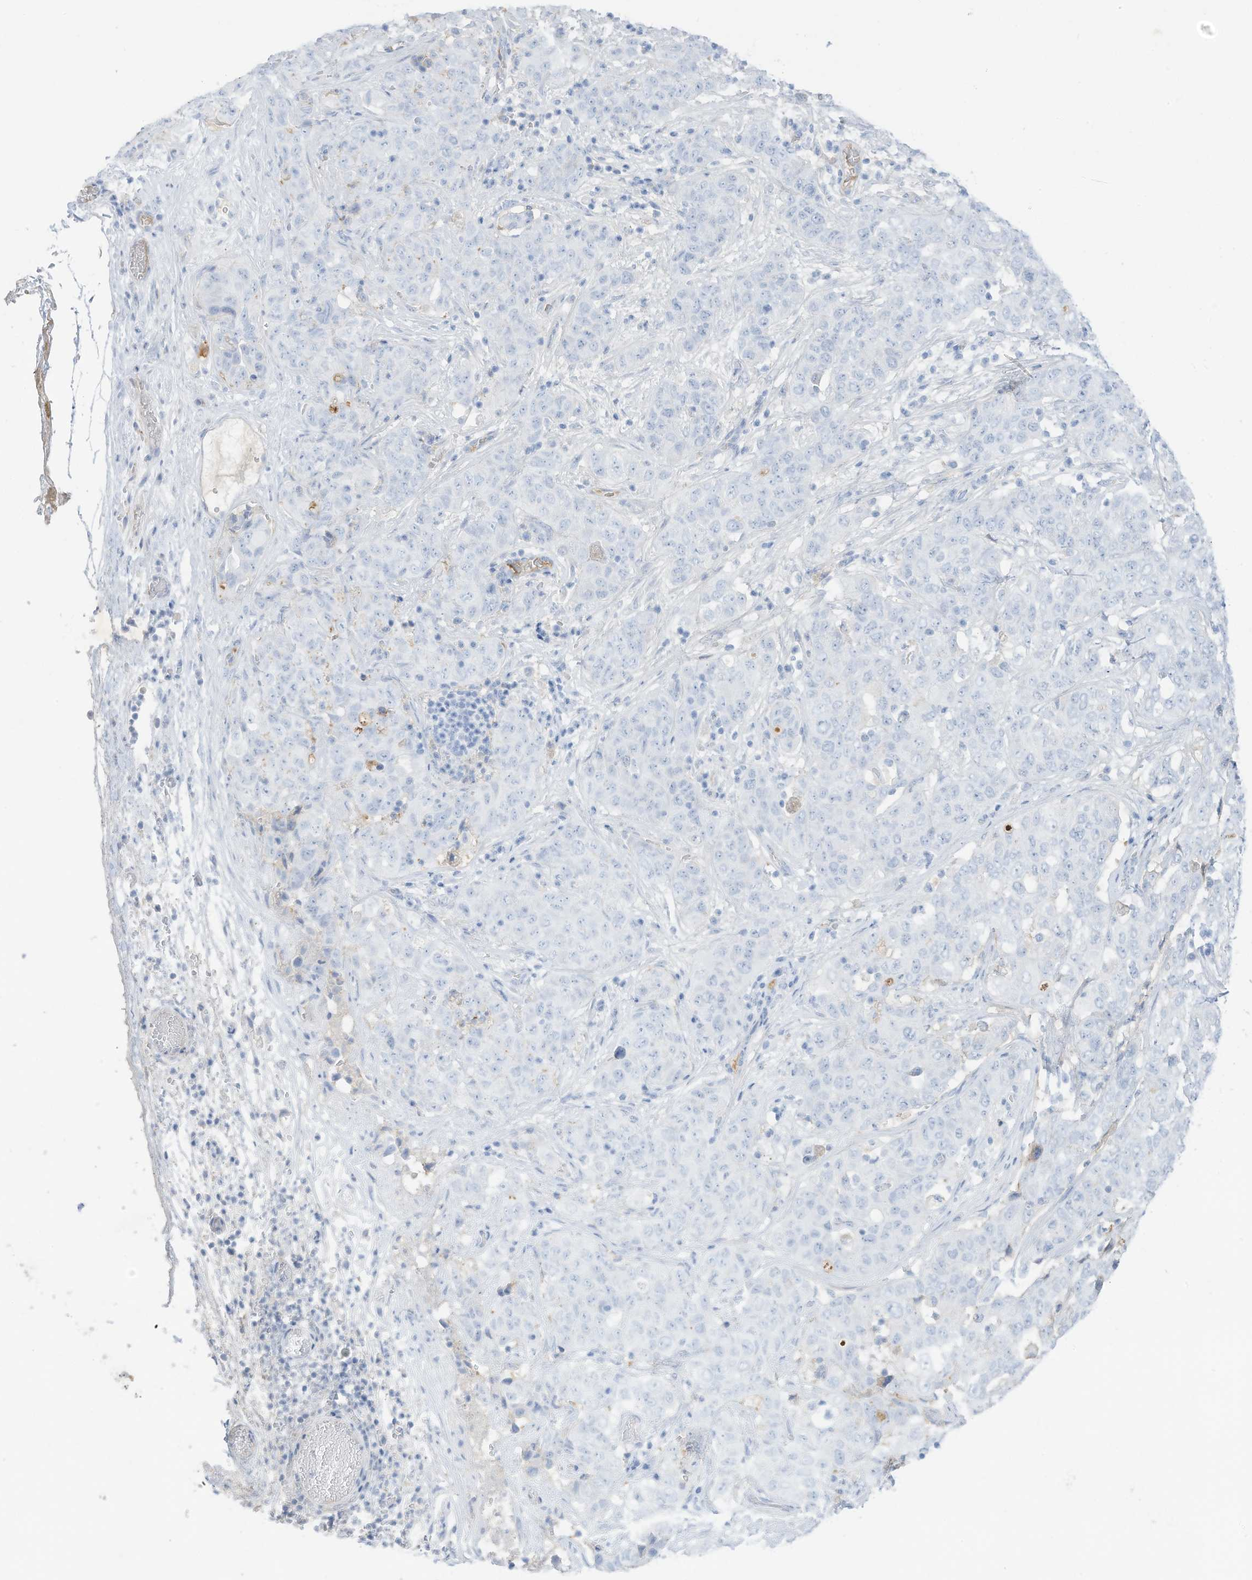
{"staining": {"intensity": "negative", "quantity": "none", "location": "none"}, "tissue": "stomach cancer", "cell_type": "Tumor cells", "image_type": "cancer", "snomed": [{"axis": "morphology", "description": "Normal tissue, NOS"}, {"axis": "morphology", "description": "Adenocarcinoma, NOS"}, {"axis": "topography", "description": "Lymph node"}, {"axis": "topography", "description": "Stomach"}], "caption": "An IHC photomicrograph of stomach cancer (adenocarcinoma) is shown. There is no staining in tumor cells of stomach cancer (adenocarcinoma).", "gene": "HSD17B13", "patient": {"sex": "male", "age": 48}}